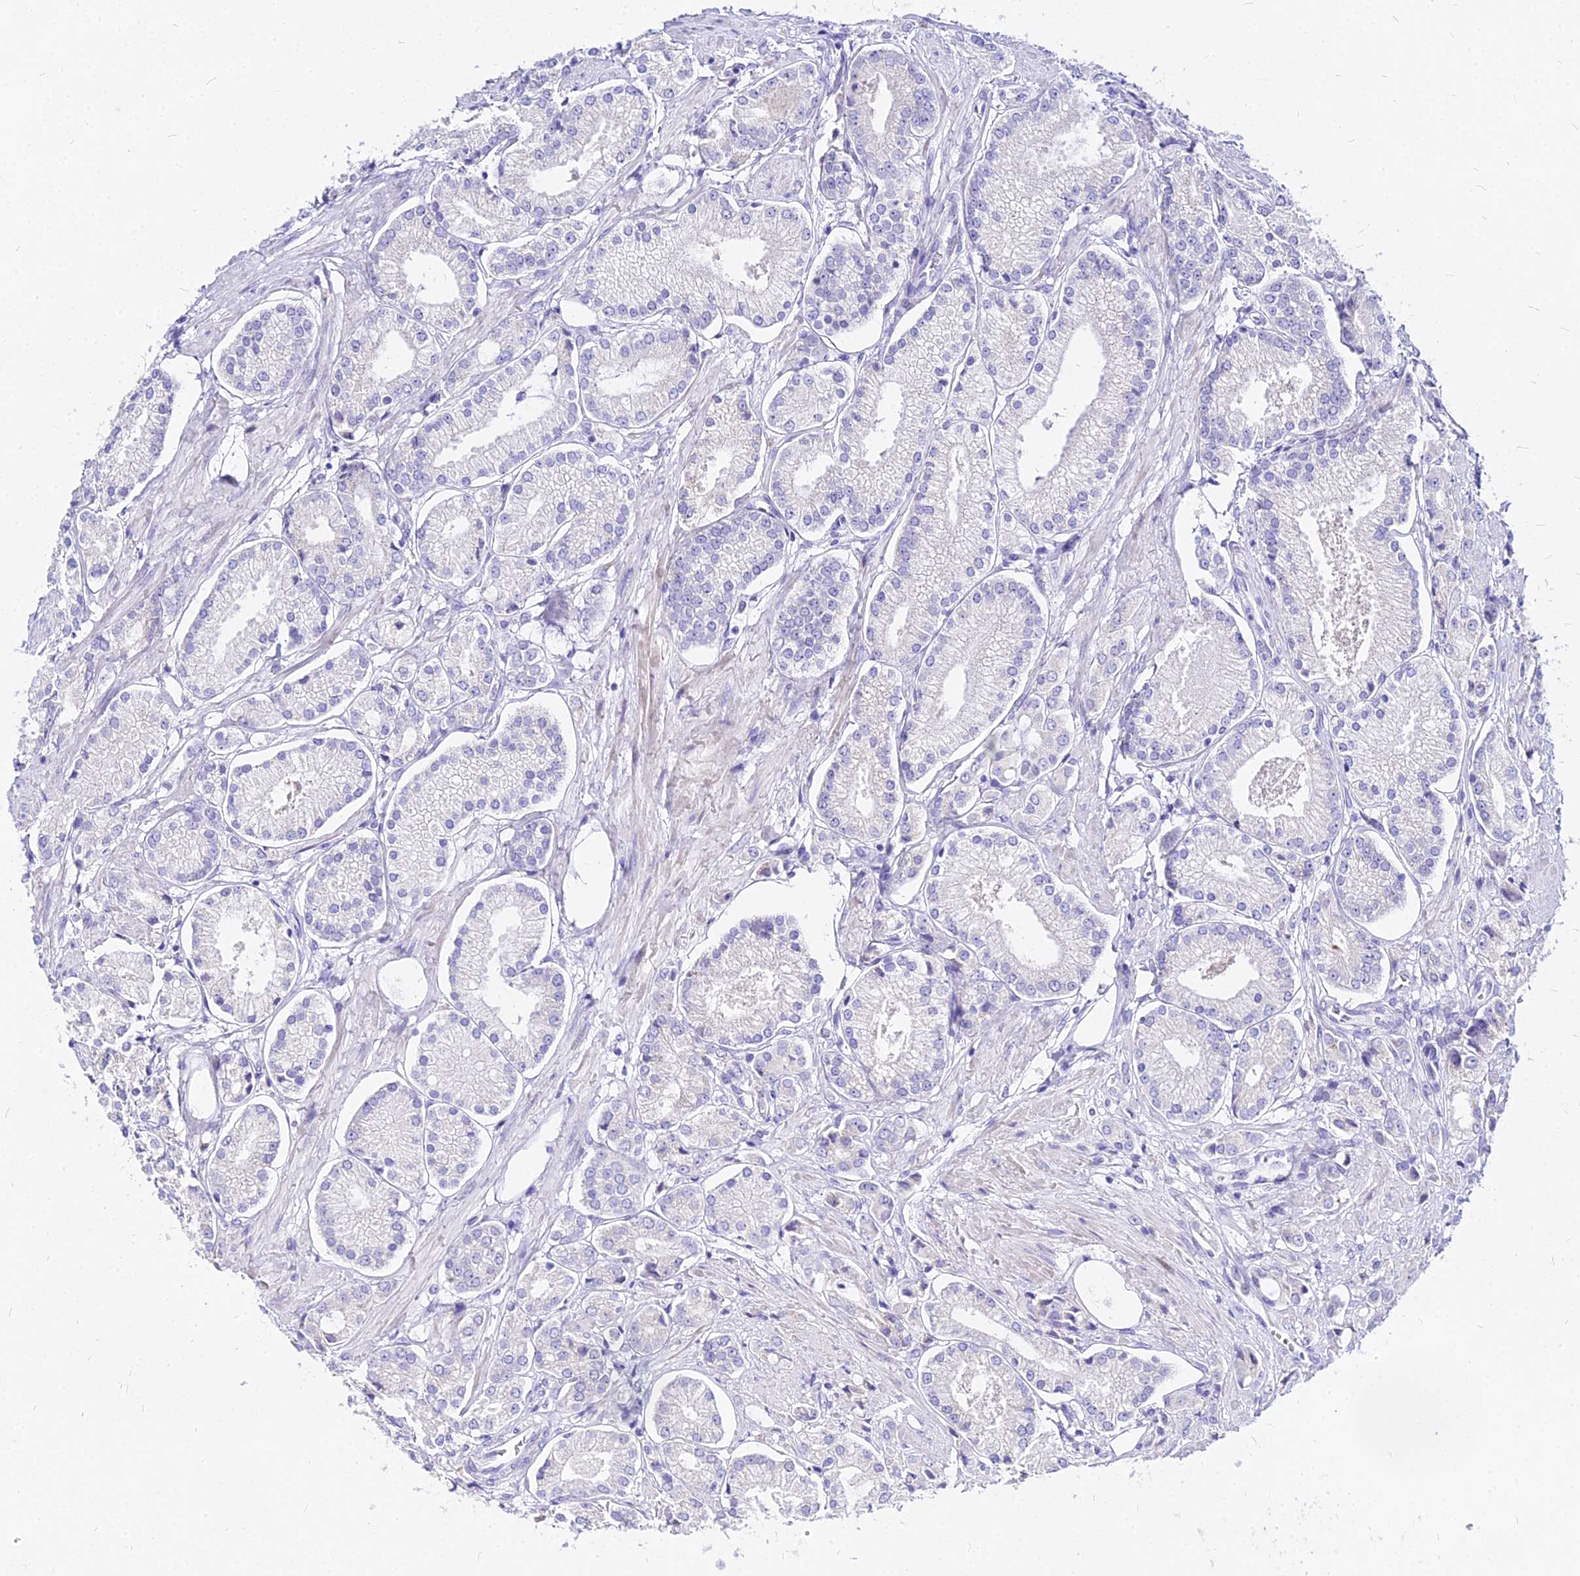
{"staining": {"intensity": "negative", "quantity": "none", "location": "none"}, "tissue": "prostate cancer", "cell_type": "Tumor cells", "image_type": "cancer", "snomed": [{"axis": "morphology", "description": "Adenocarcinoma, High grade"}, {"axis": "topography", "description": "Prostate and seminal vesicle, NOS"}], "caption": "This is a photomicrograph of IHC staining of prostate cancer (adenocarcinoma (high-grade)), which shows no positivity in tumor cells.", "gene": "CARD18", "patient": {"sex": "male", "age": 64}}